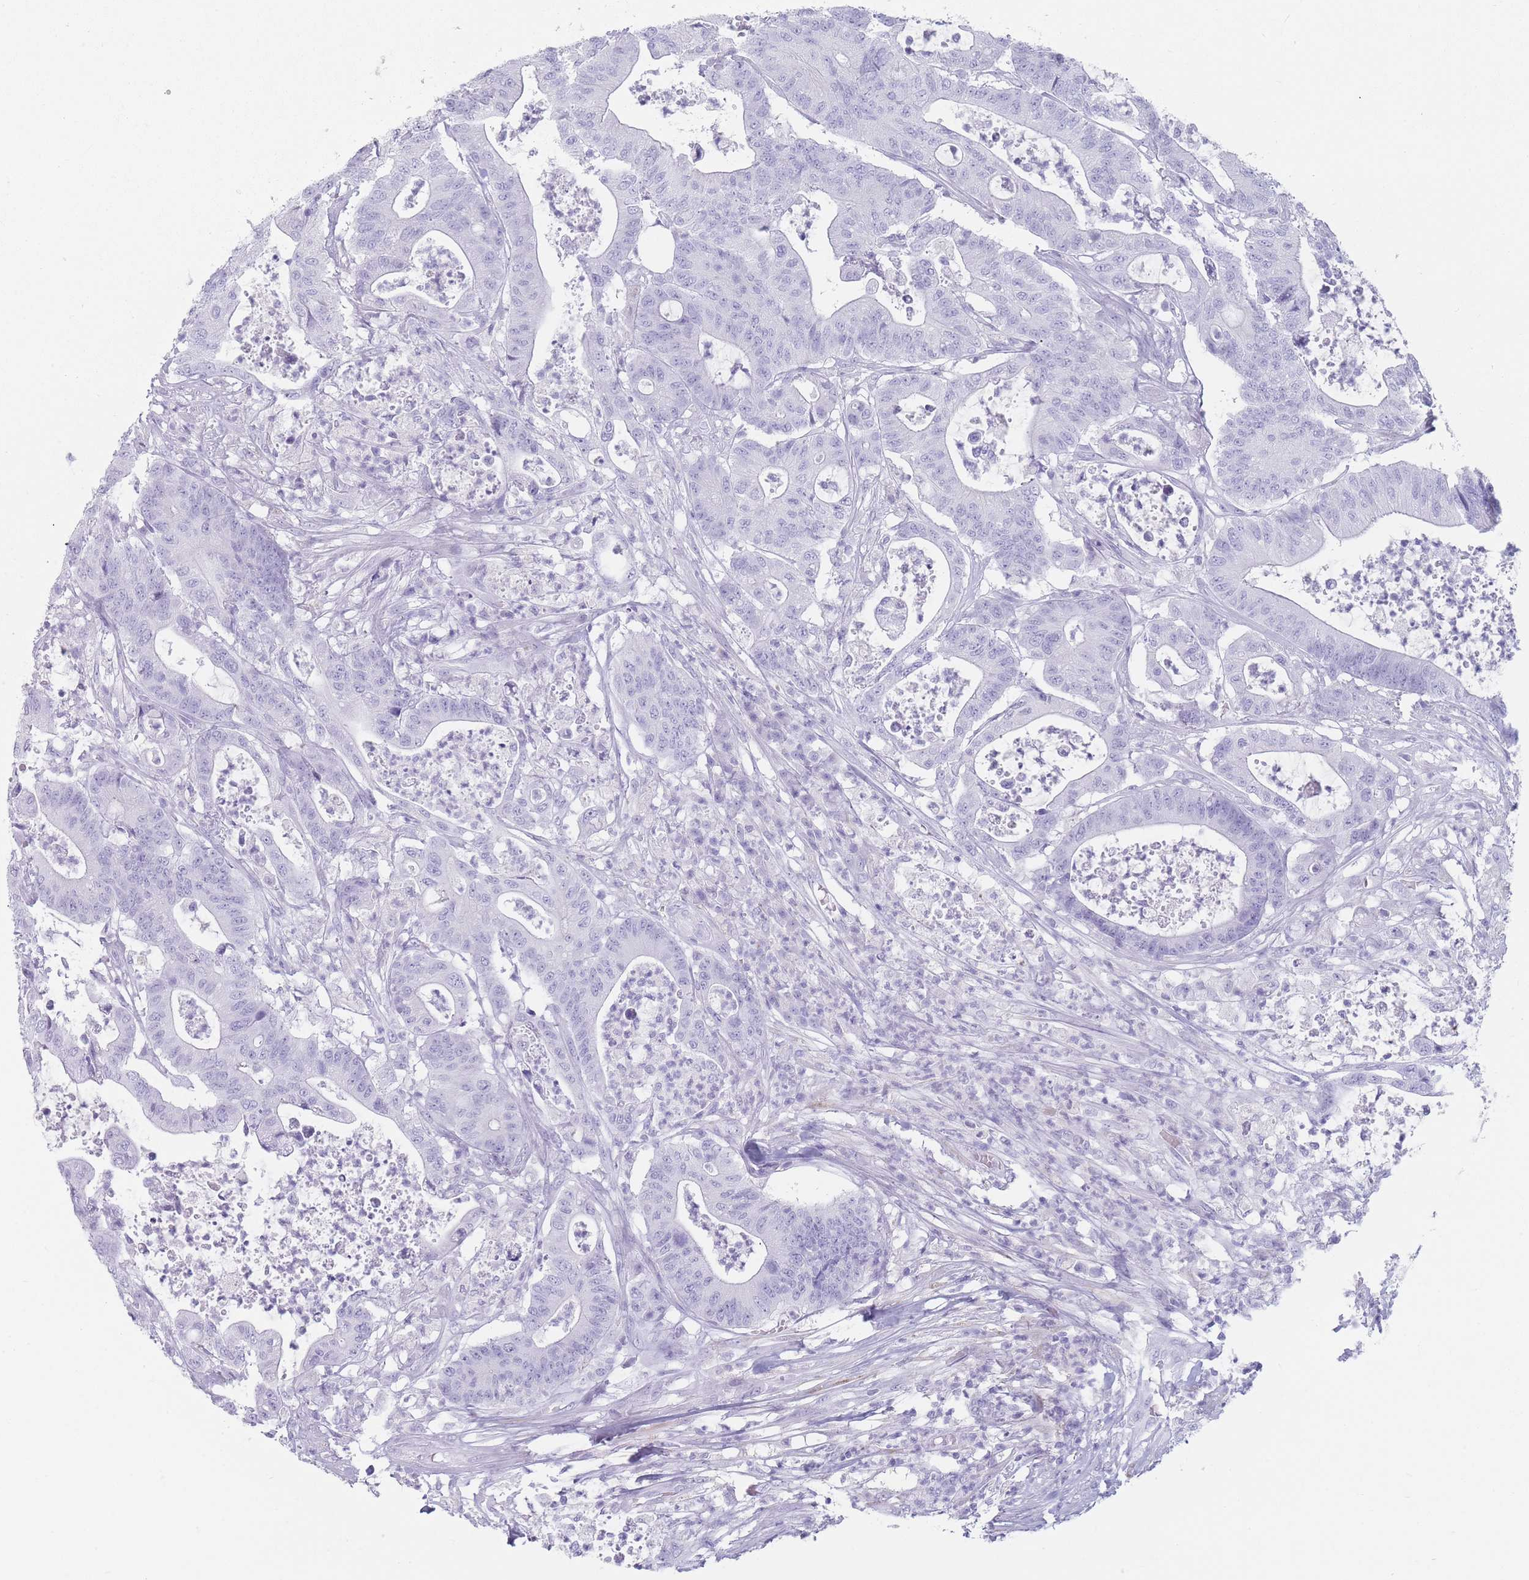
{"staining": {"intensity": "negative", "quantity": "none", "location": "none"}, "tissue": "colorectal cancer", "cell_type": "Tumor cells", "image_type": "cancer", "snomed": [{"axis": "morphology", "description": "Adenocarcinoma, NOS"}, {"axis": "topography", "description": "Colon"}], "caption": "Immunohistochemical staining of colorectal cancer displays no significant positivity in tumor cells.", "gene": "GPR12", "patient": {"sex": "female", "age": 84}}